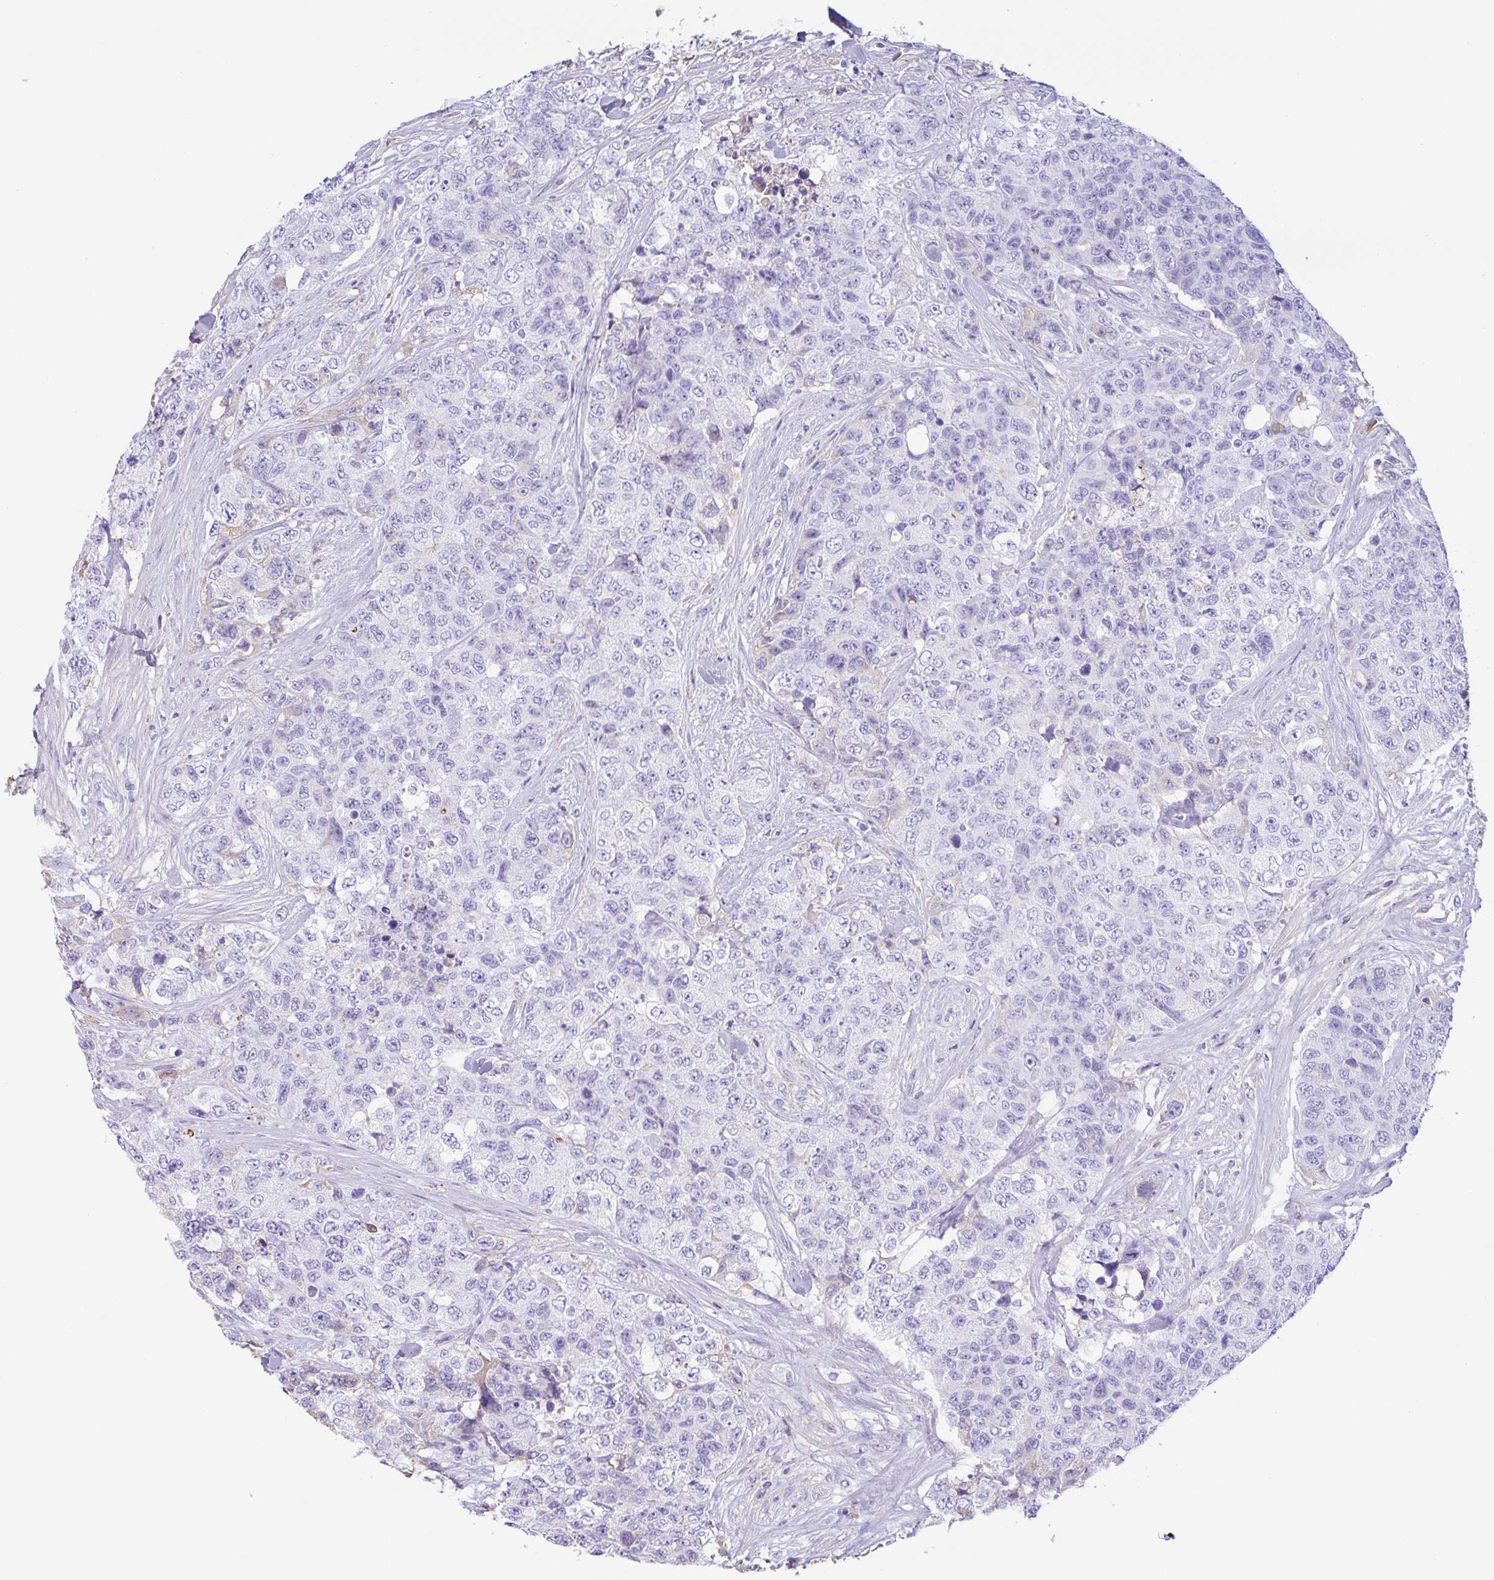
{"staining": {"intensity": "negative", "quantity": "none", "location": "none"}, "tissue": "urothelial cancer", "cell_type": "Tumor cells", "image_type": "cancer", "snomed": [{"axis": "morphology", "description": "Urothelial carcinoma, High grade"}, {"axis": "topography", "description": "Urinary bladder"}], "caption": "Urothelial cancer was stained to show a protein in brown. There is no significant positivity in tumor cells.", "gene": "HOXC12", "patient": {"sex": "female", "age": 78}}